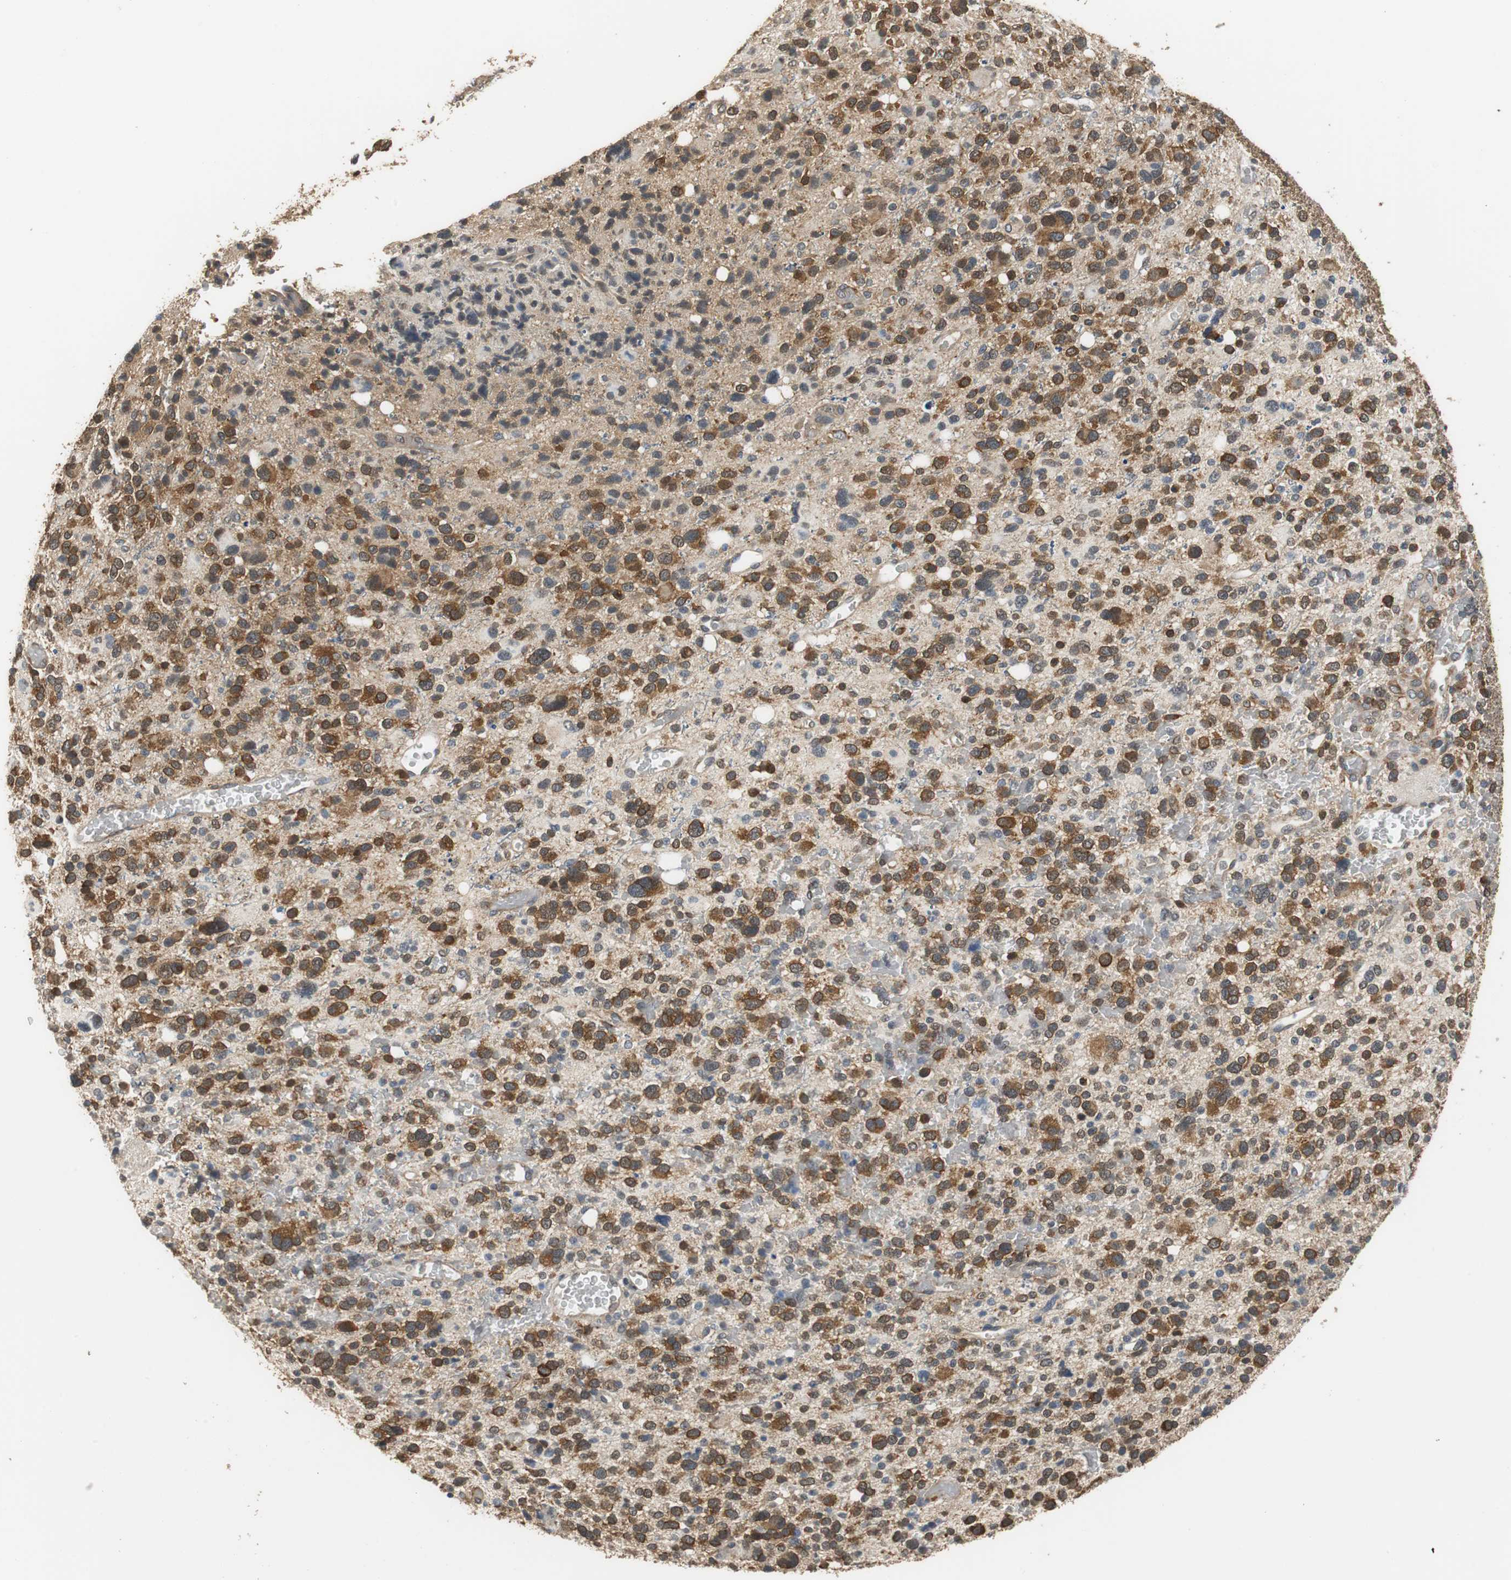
{"staining": {"intensity": "strong", "quantity": ">75%", "location": "cytoplasmic/membranous,nuclear"}, "tissue": "glioma", "cell_type": "Tumor cells", "image_type": "cancer", "snomed": [{"axis": "morphology", "description": "Glioma, malignant, High grade"}, {"axis": "topography", "description": "Brain"}], "caption": "Immunohistochemical staining of glioma reveals strong cytoplasmic/membranous and nuclear protein positivity in approximately >75% of tumor cells.", "gene": "UBQLN2", "patient": {"sex": "male", "age": 48}}